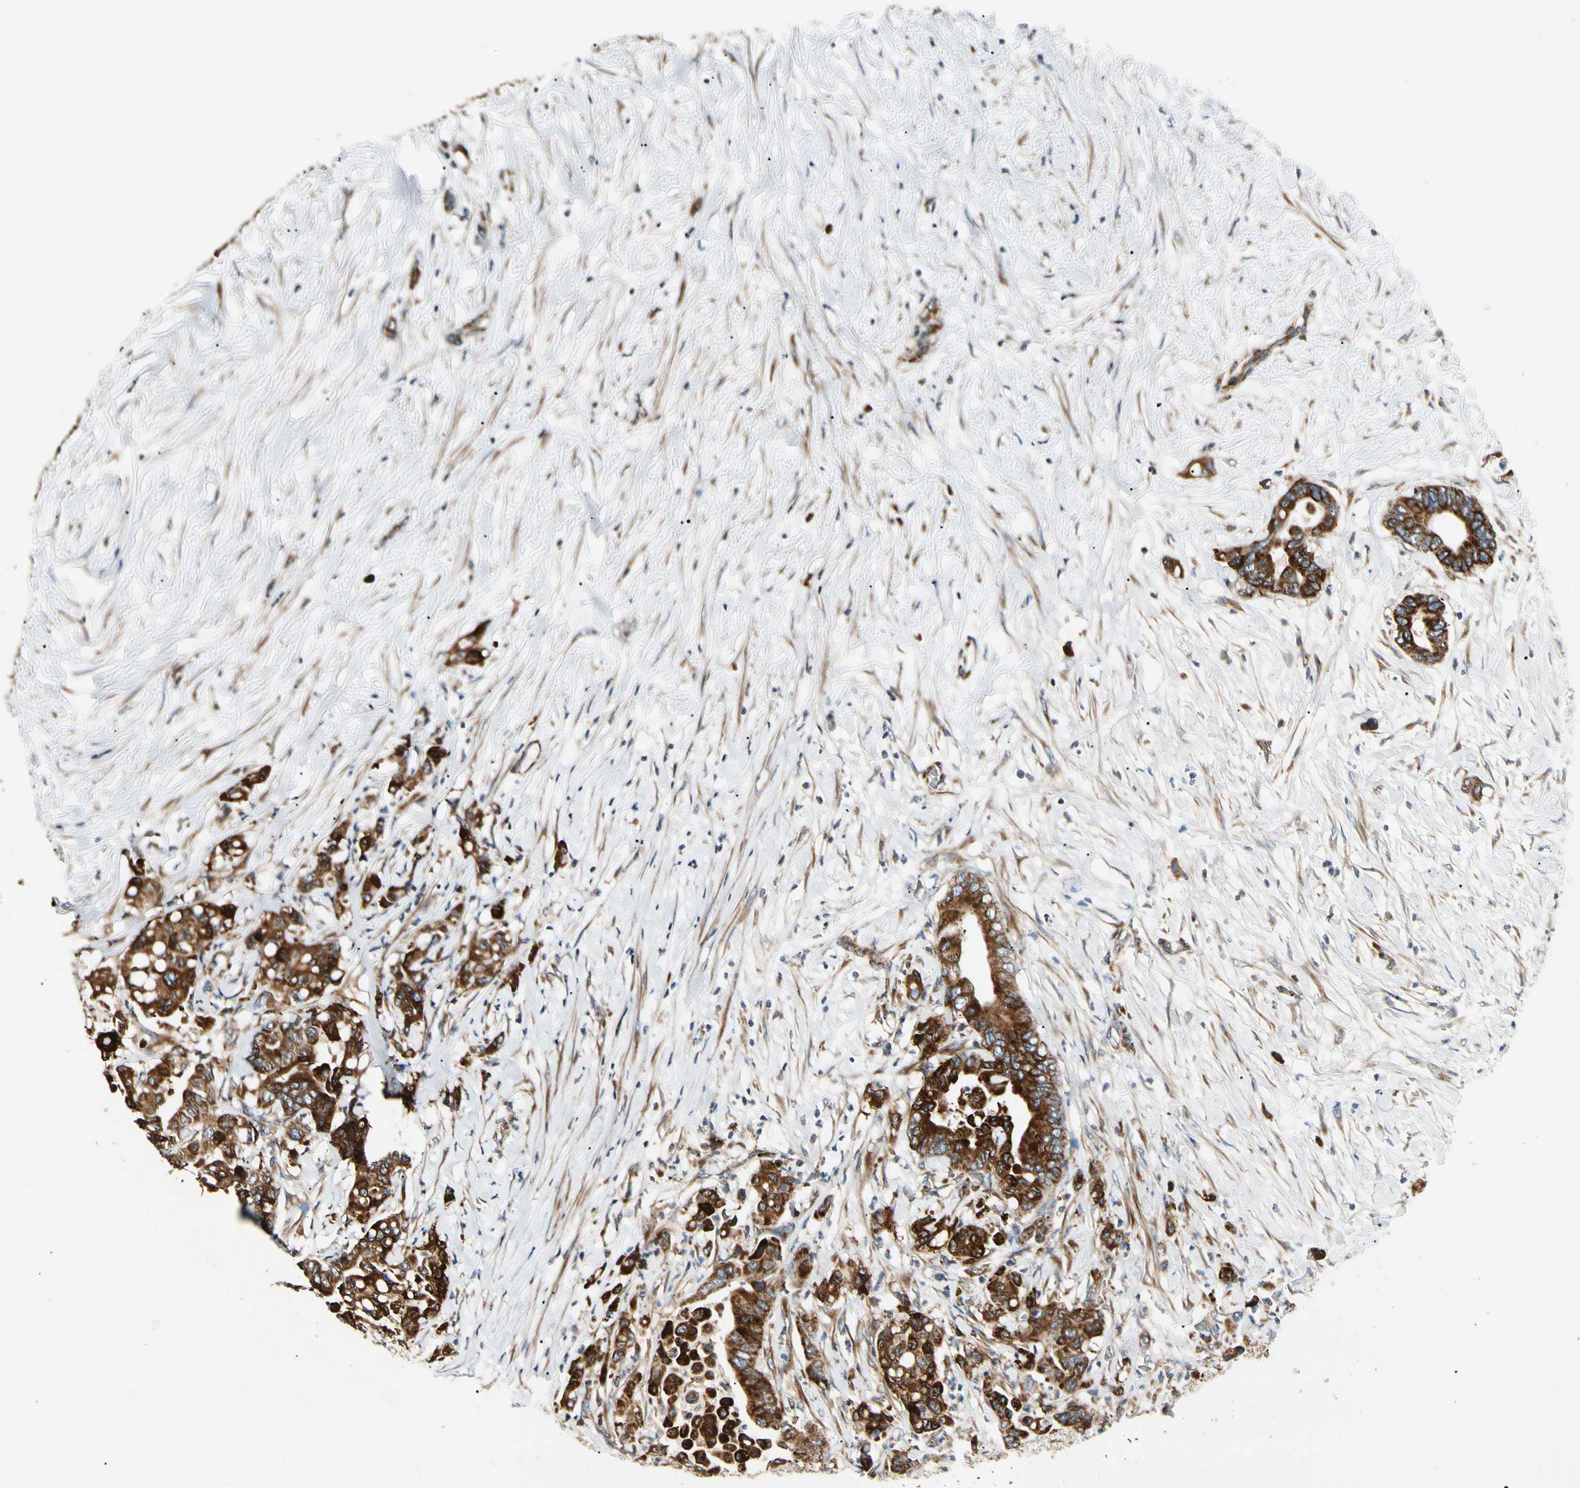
{"staining": {"intensity": "strong", "quantity": ">75%", "location": "cytoplasmic/membranous"}, "tissue": "colorectal cancer", "cell_type": "Tumor cells", "image_type": "cancer", "snomed": [{"axis": "morphology", "description": "Normal tissue, NOS"}, {"axis": "morphology", "description": "Adenocarcinoma, NOS"}, {"axis": "topography", "description": "Colon"}], "caption": "About >75% of tumor cells in human colorectal adenocarcinoma exhibit strong cytoplasmic/membranous protein positivity as visualized by brown immunohistochemical staining.", "gene": "MRPL9", "patient": {"sex": "male", "age": 82}}